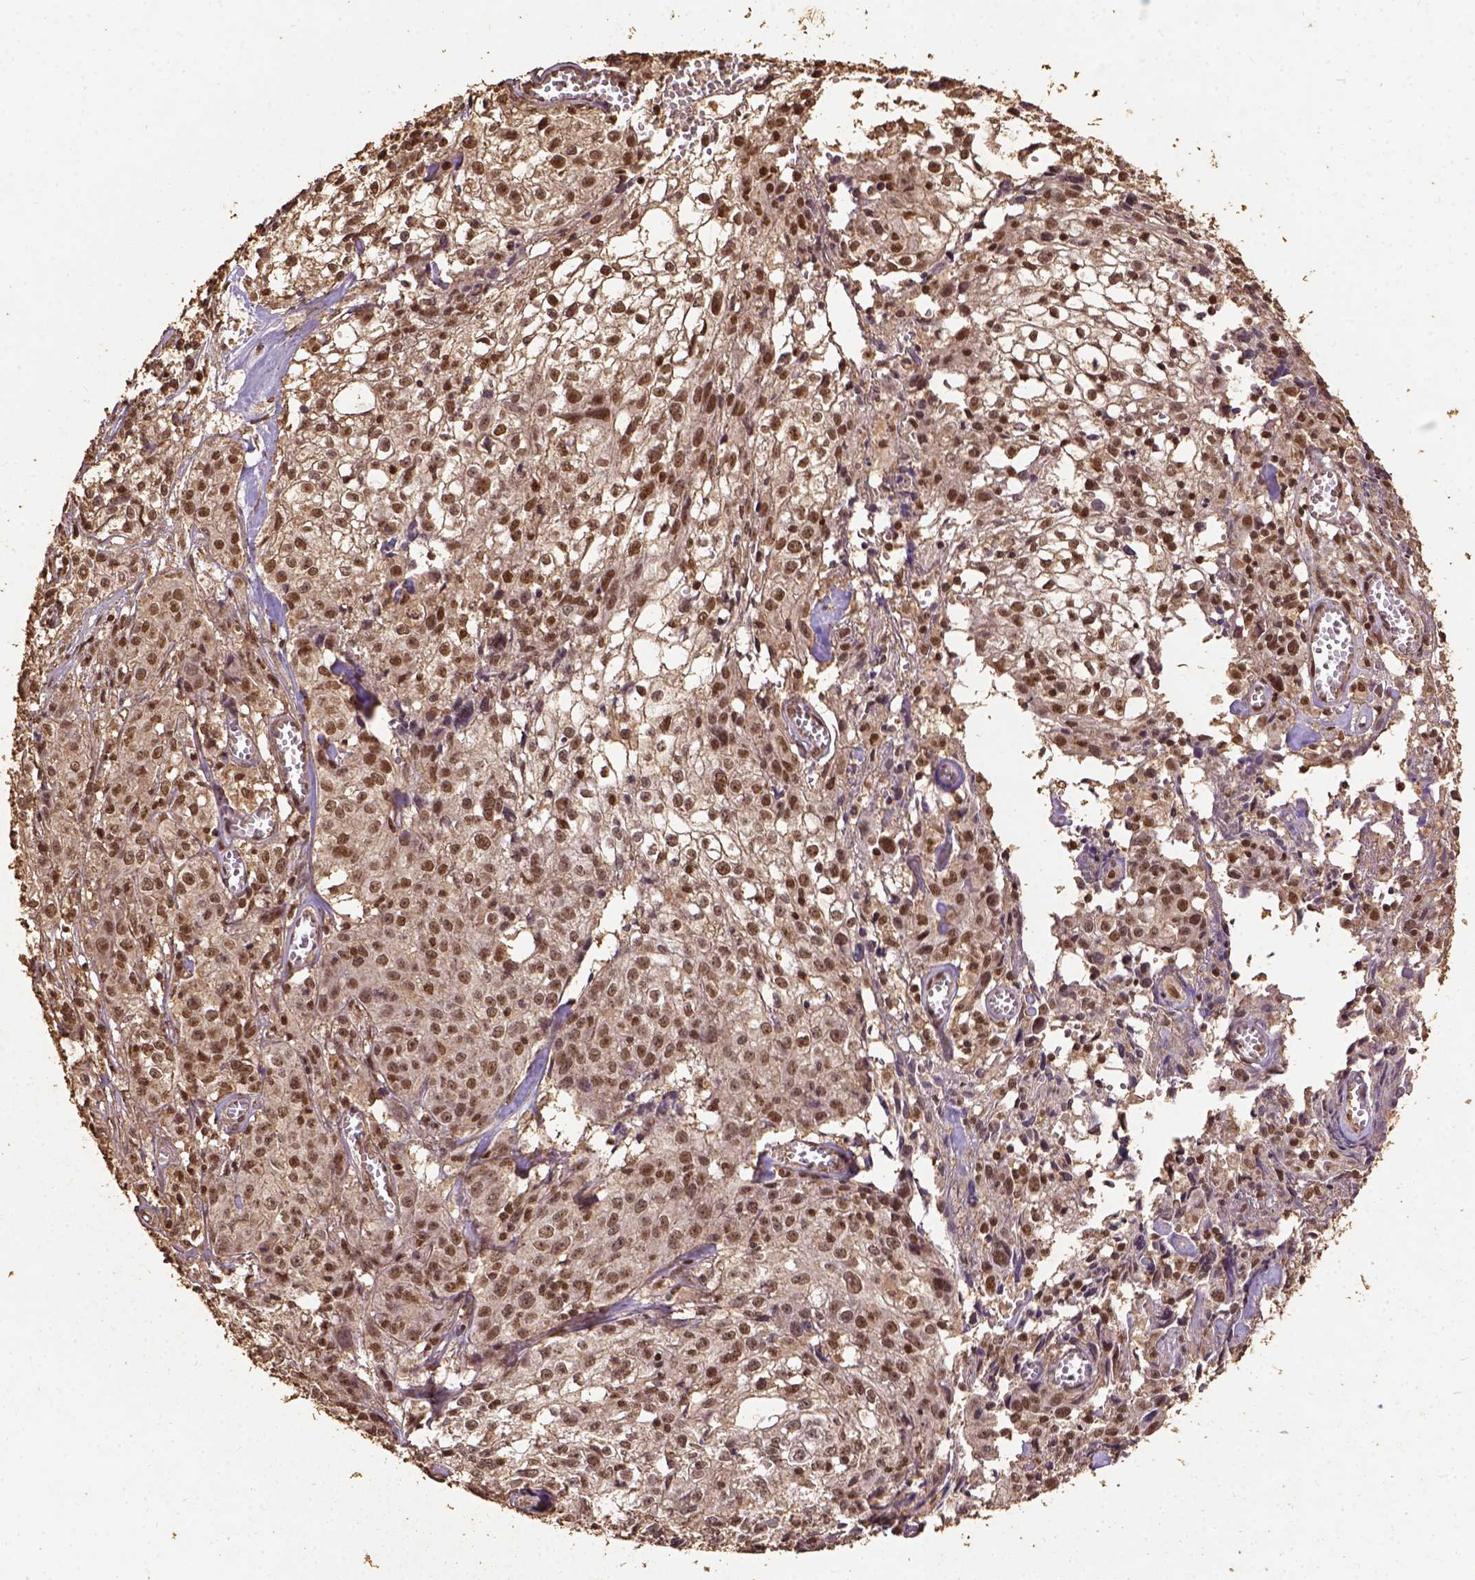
{"staining": {"intensity": "moderate", "quantity": ">75%", "location": "nuclear"}, "tissue": "cervical cancer", "cell_type": "Tumor cells", "image_type": "cancer", "snomed": [{"axis": "morphology", "description": "Squamous cell carcinoma, NOS"}, {"axis": "topography", "description": "Cervix"}], "caption": "Squamous cell carcinoma (cervical) stained with DAB immunohistochemistry exhibits medium levels of moderate nuclear positivity in approximately >75% of tumor cells. (brown staining indicates protein expression, while blue staining denotes nuclei).", "gene": "NACC1", "patient": {"sex": "female", "age": 85}}